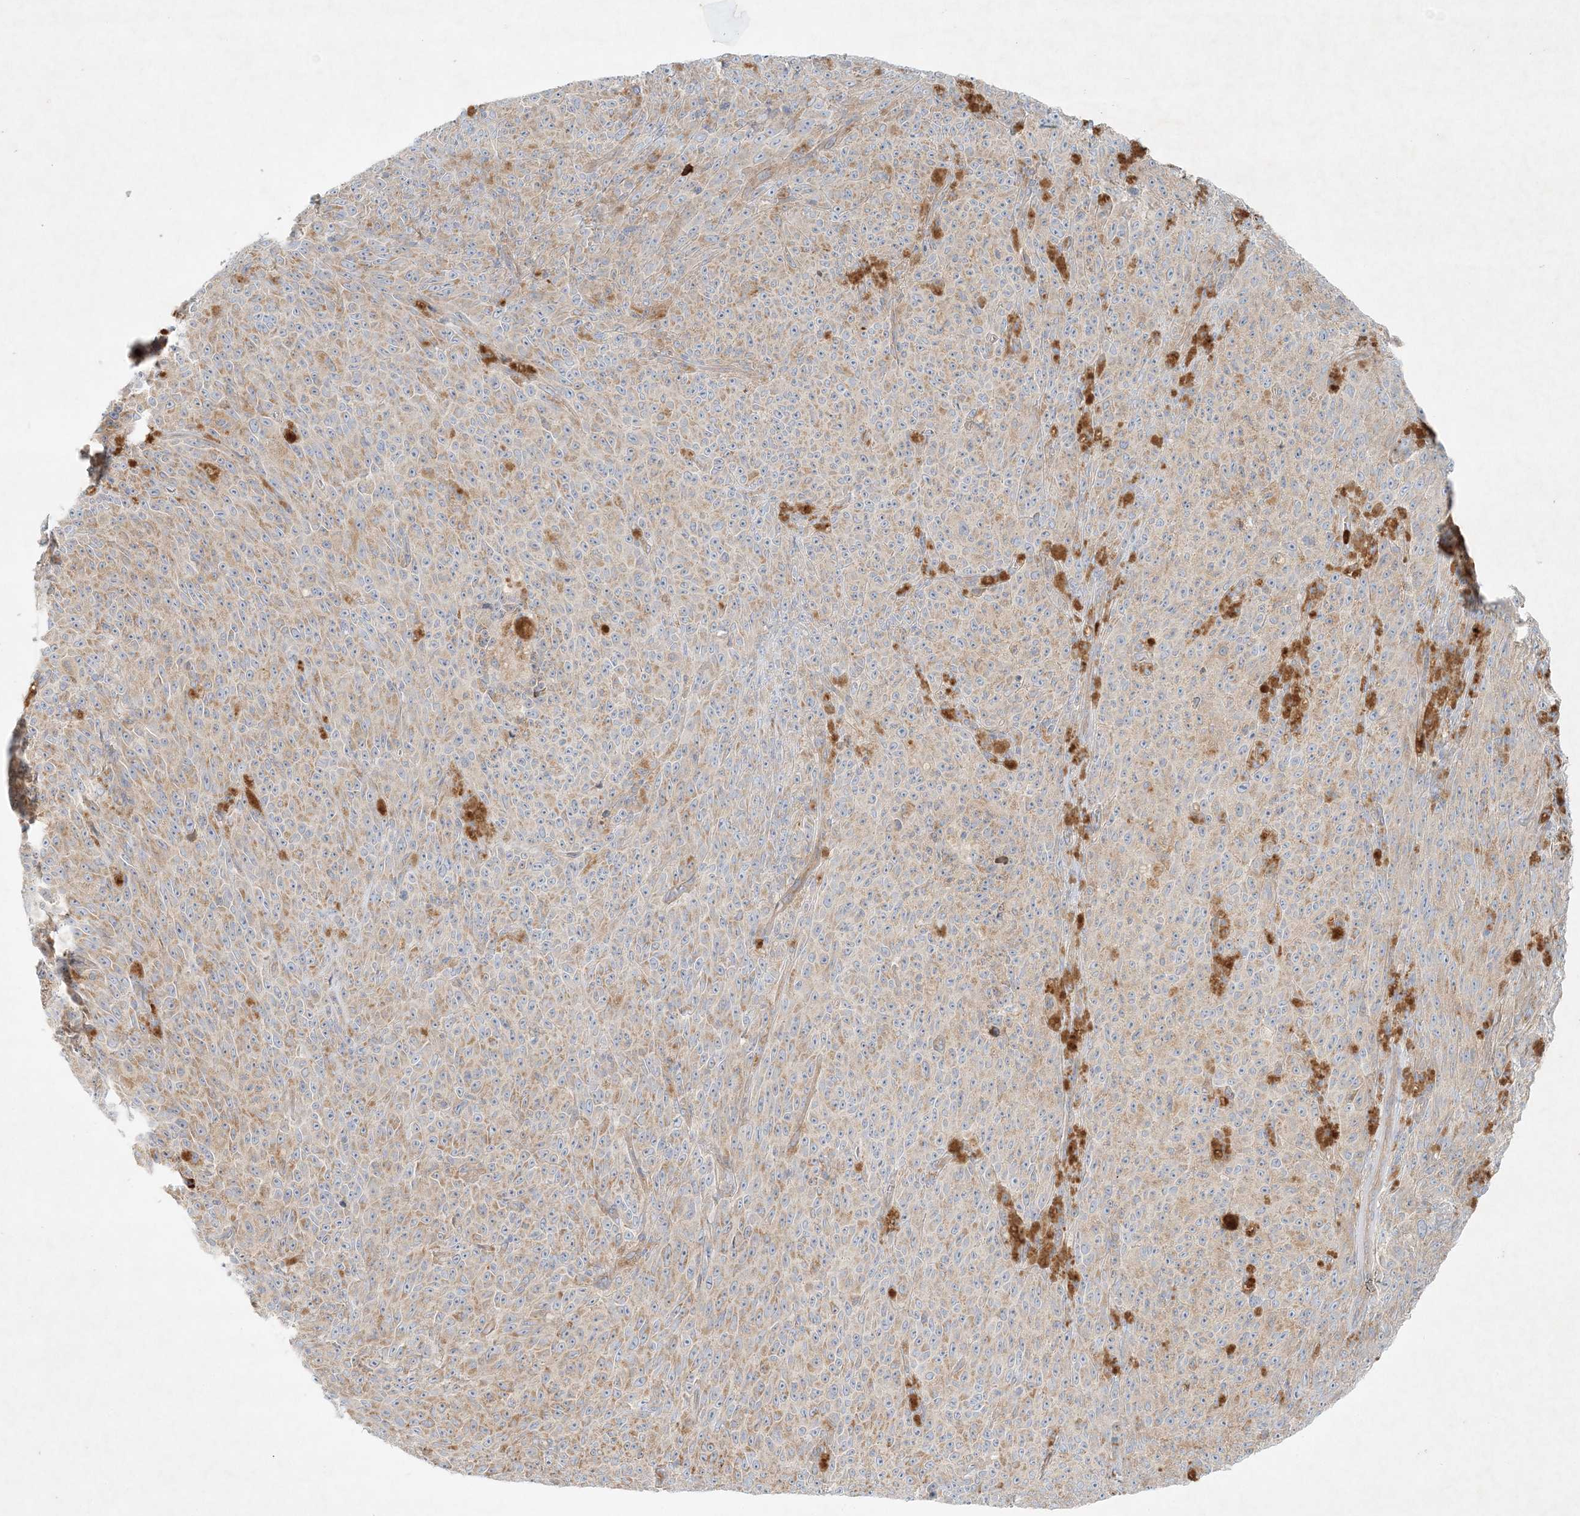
{"staining": {"intensity": "moderate", "quantity": "25%-75%", "location": "cytoplasmic/membranous"}, "tissue": "melanoma", "cell_type": "Tumor cells", "image_type": "cancer", "snomed": [{"axis": "morphology", "description": "Malignant melanoma, NOS"}, {"axis": "topography", "description": "Skin"}], "caption": "DAB (3,3'-diaminobenzidine) immunohistochemical staining of human malignant melanoma exhibits moderate cytoplasmic/membranous protein expression in approximately 25%-75% of tumor cells. (Brightfield microscopy of DAB IHC at high magnification).", "gene": "STK11IP", "patient": {"sex": "female", "age": 82}}